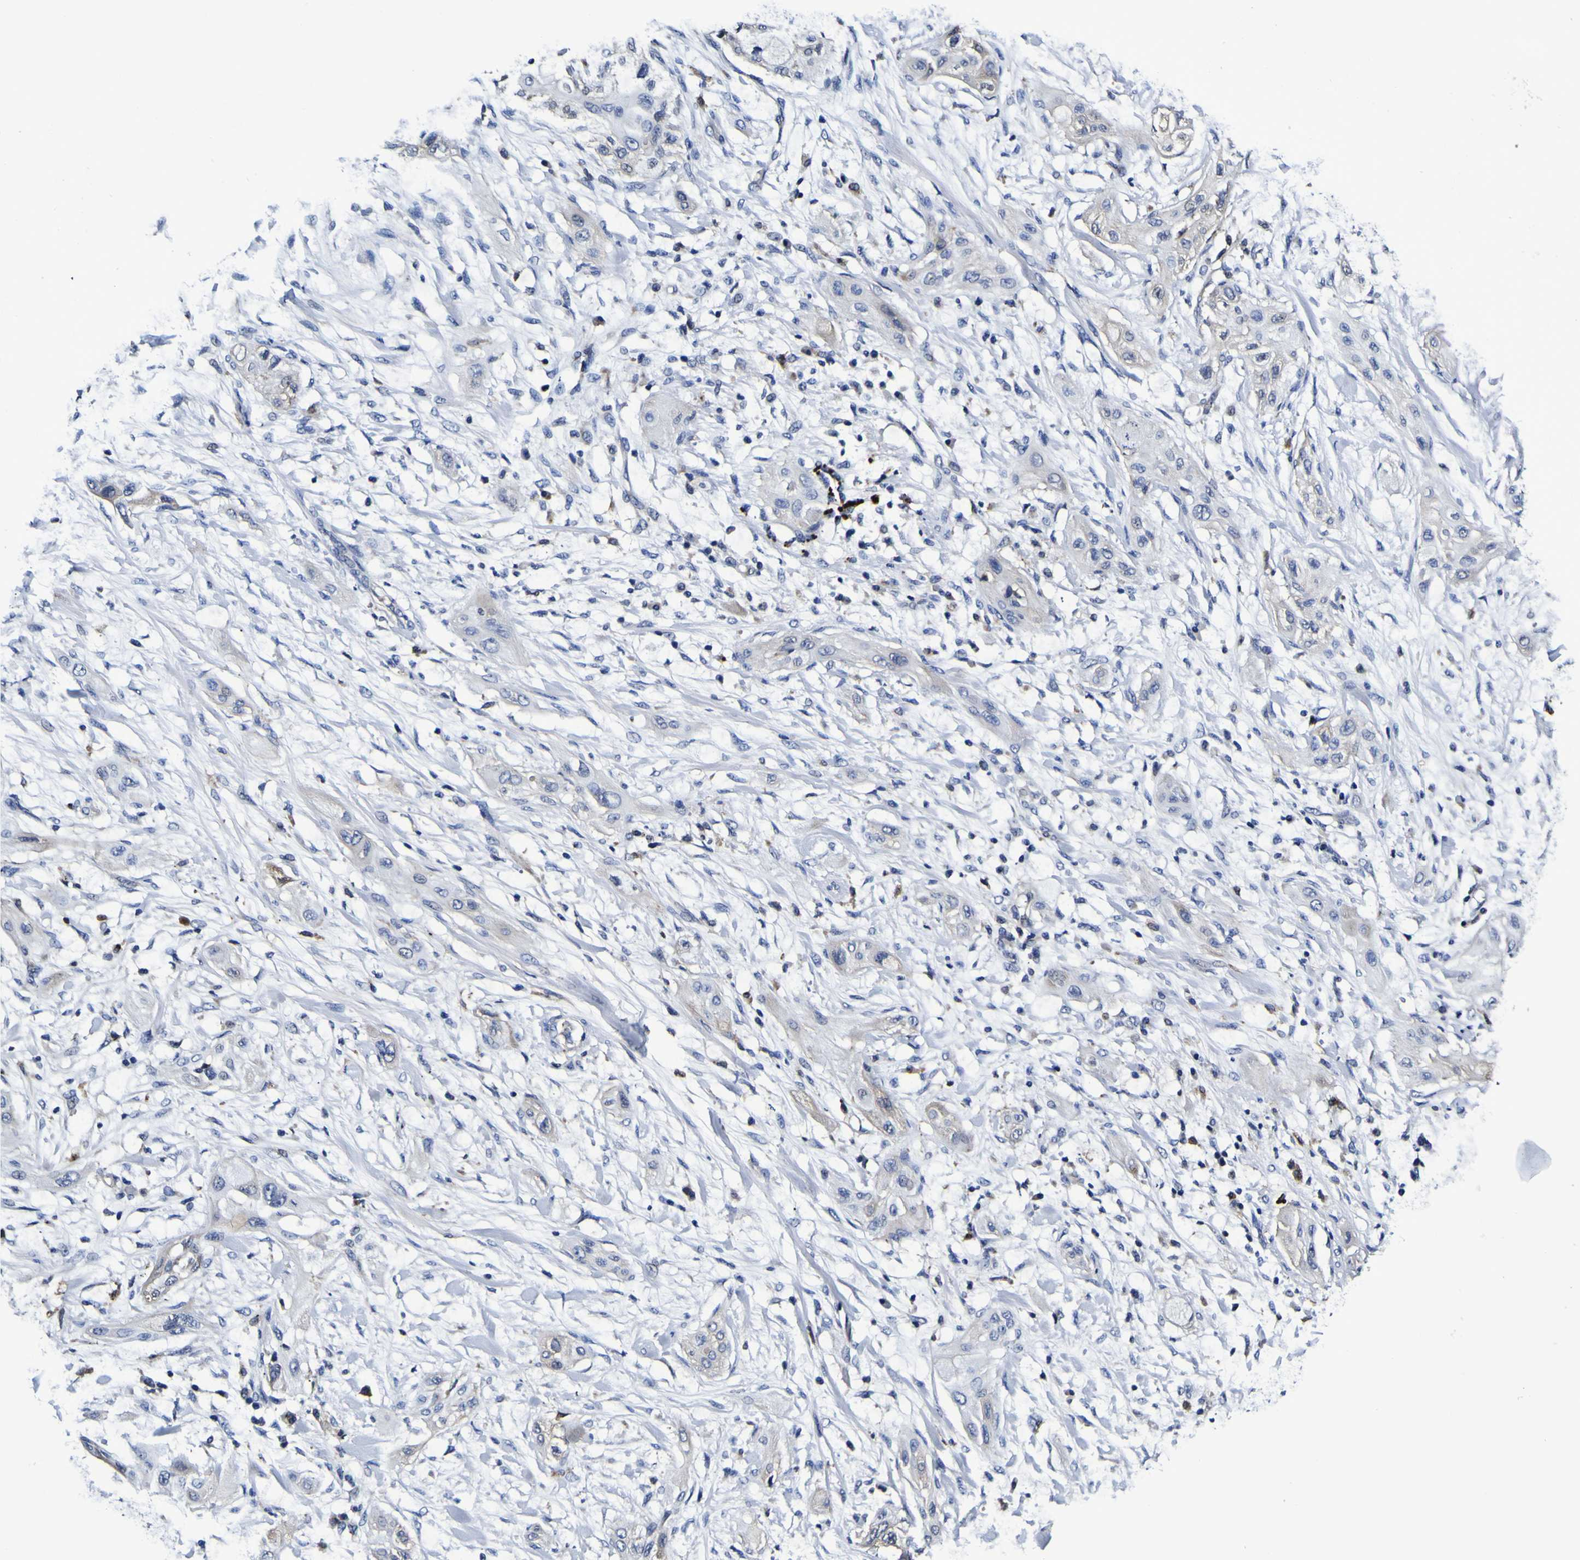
{"staining": {"intensity": "negative", "quantity": "none", "location": "none"}, "tissue": "lung cancer", "cell_type": "Tumor cells", "image_type": "cancer", "snomed": [{"axis": "morphology", "description": "Squamous cell carcinoma, NOS"}, {"axis": "topography", "description": "Lung"}], "caption": "This is an immunohistochemistry (IHC) micrograph of human squamous cell carcinoma (lung). There is no positivity in tumor cells.", "gene": "GPX1", "patient": {"sex": "female", "age": 47}}